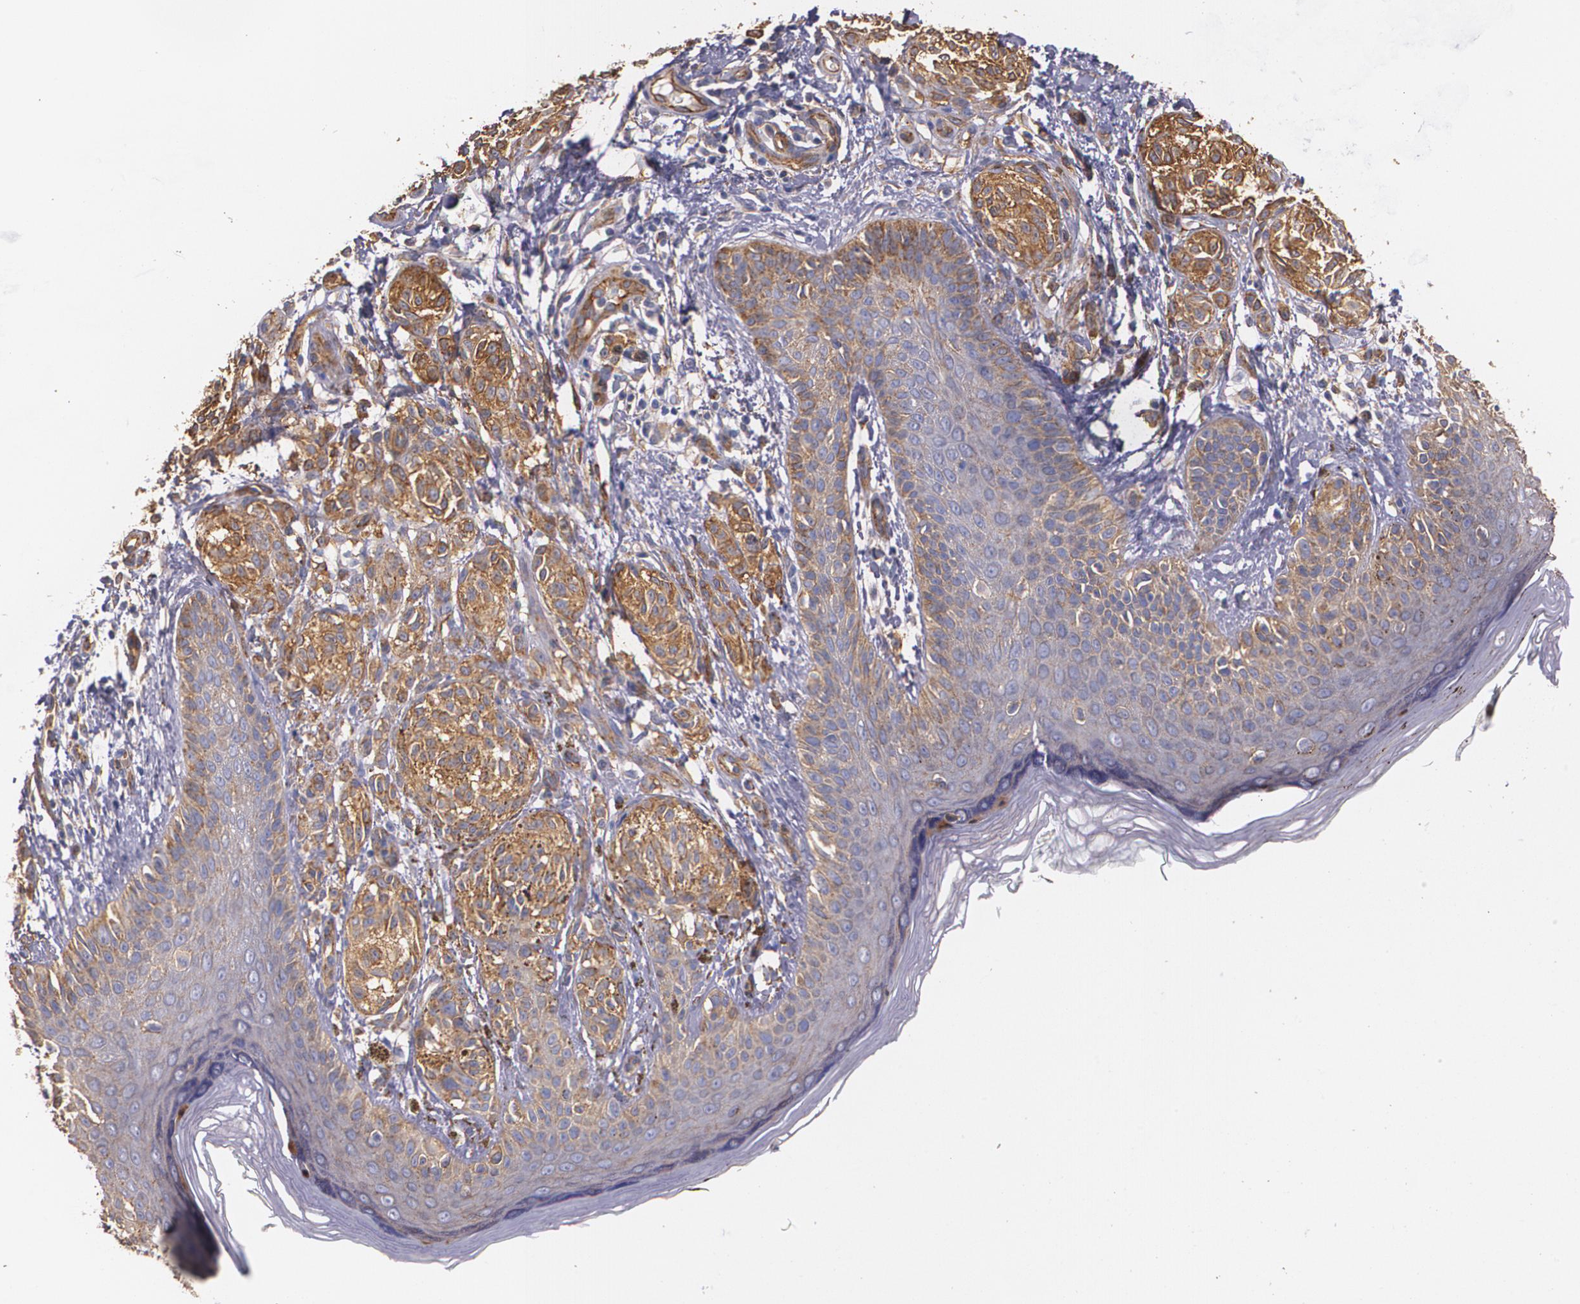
{"staining": {"intensity": "strong", "quantity": ">75%", "location": "cytoplasmic/membranous"}, "tissue": "melanoma", "cell_type": "Tumor cells", "image_type": "cancer", "snomed": [{"axis": "morphology", "description": "Malignant melanoma, NOS"}, {"axis": "topography", "description": "Skin"}], "caption": "Immunohistochemistry photomicrograph of malignant melanoma stained for a protein (brown), which shows high levels of strong cytoplasmic/membranous expression in approximately >75% of tumor cells.", "gene": "TJP1", "patient": {"sex": "male", "age": 57}}